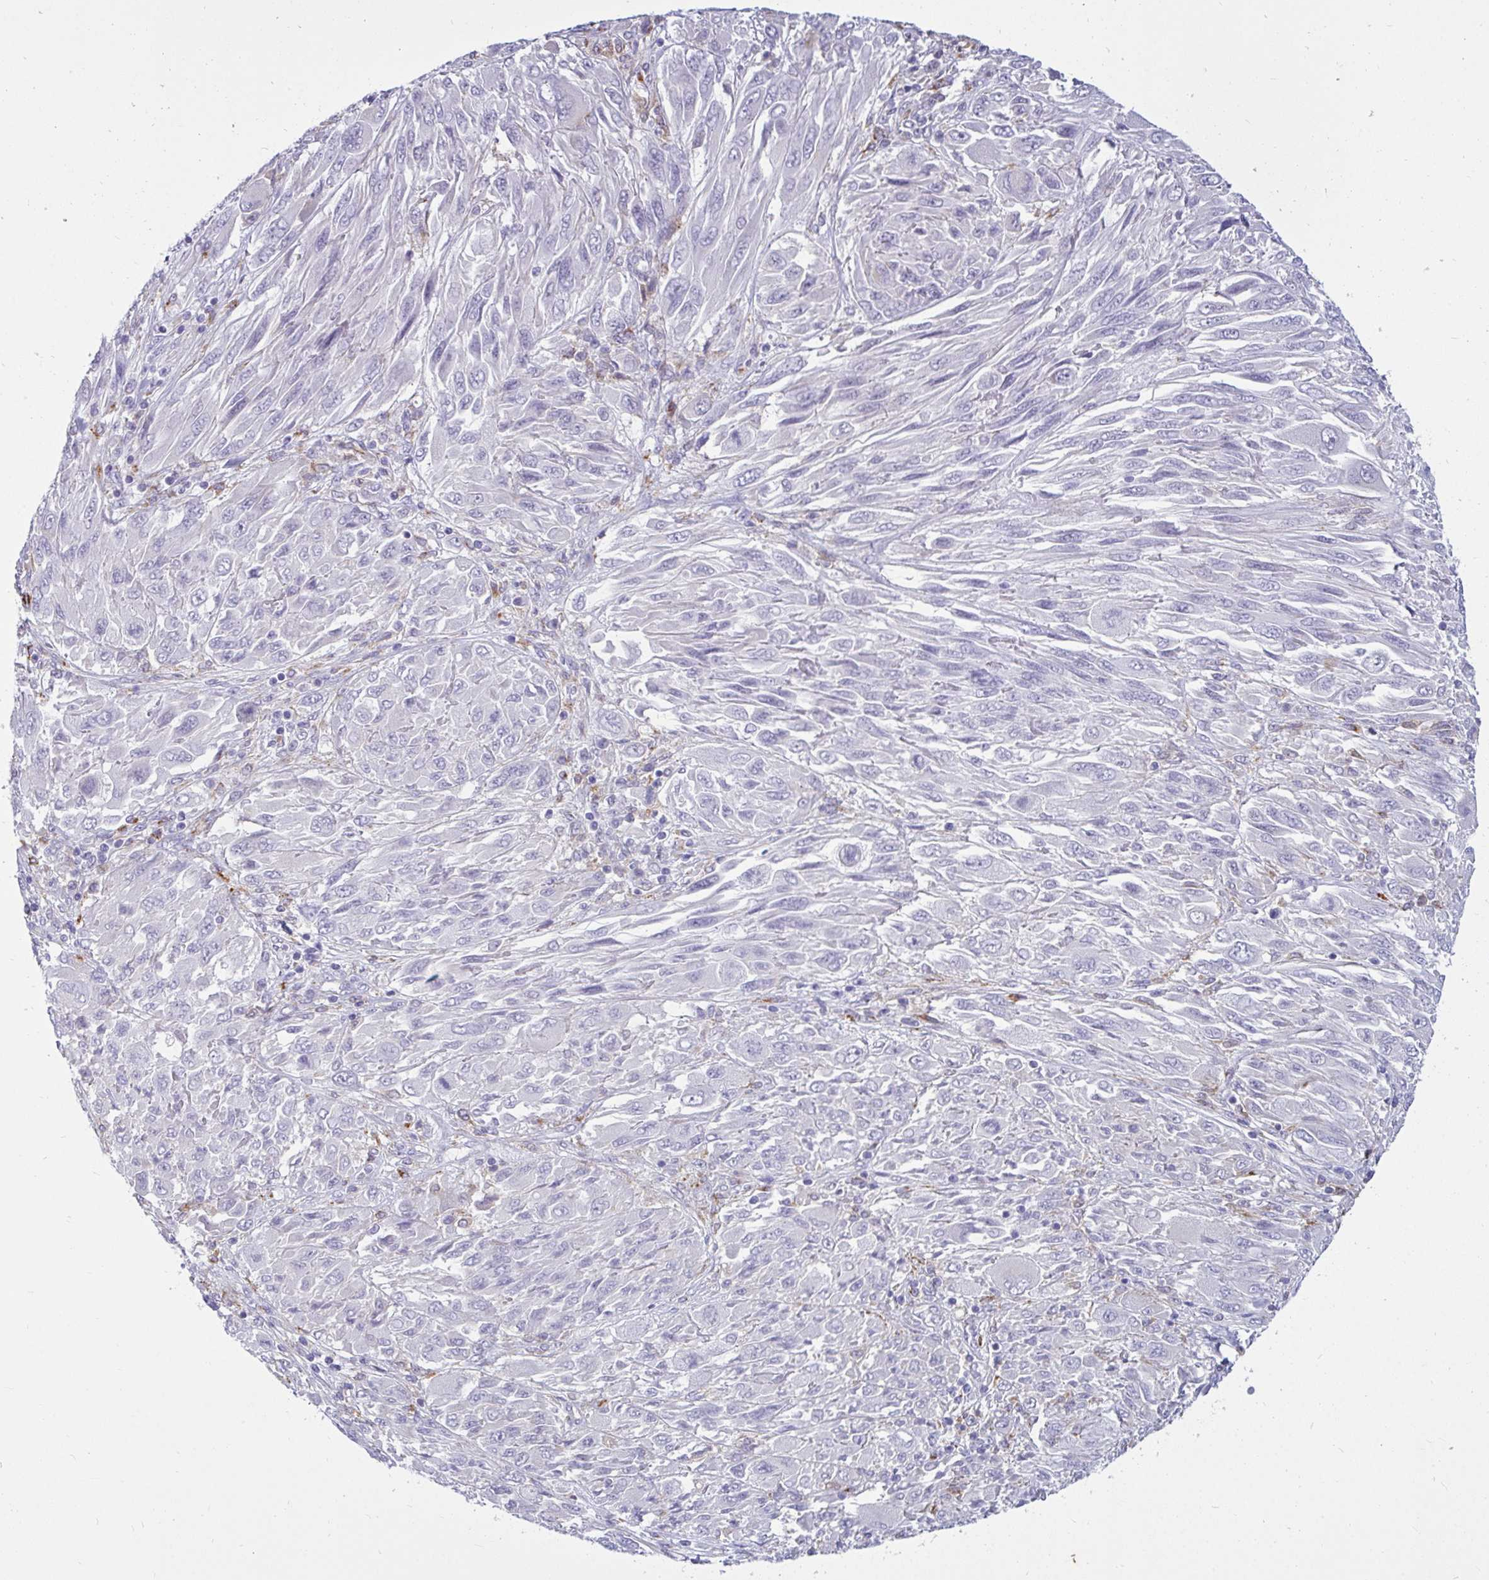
{"staining": {"intensity": "negative", "quantity": "none", "location": "none"}, "tissue": "melanoma", "cell_type": "Tumor cells", "image_type": "cancer", "snomed": [{"axis": "morphology", "description": "Malignant melanoma, NOS"}, {"axis": "topography", "description": "Skin"}], "caption": "Protein analysis of malignant melanoma reveals no significant positivity in tumor cells. (Brightfield microscopy of DAB IHC at high magnification).", "gene": "CTSZ", "patient": {"sex": "female", "age": 91}}